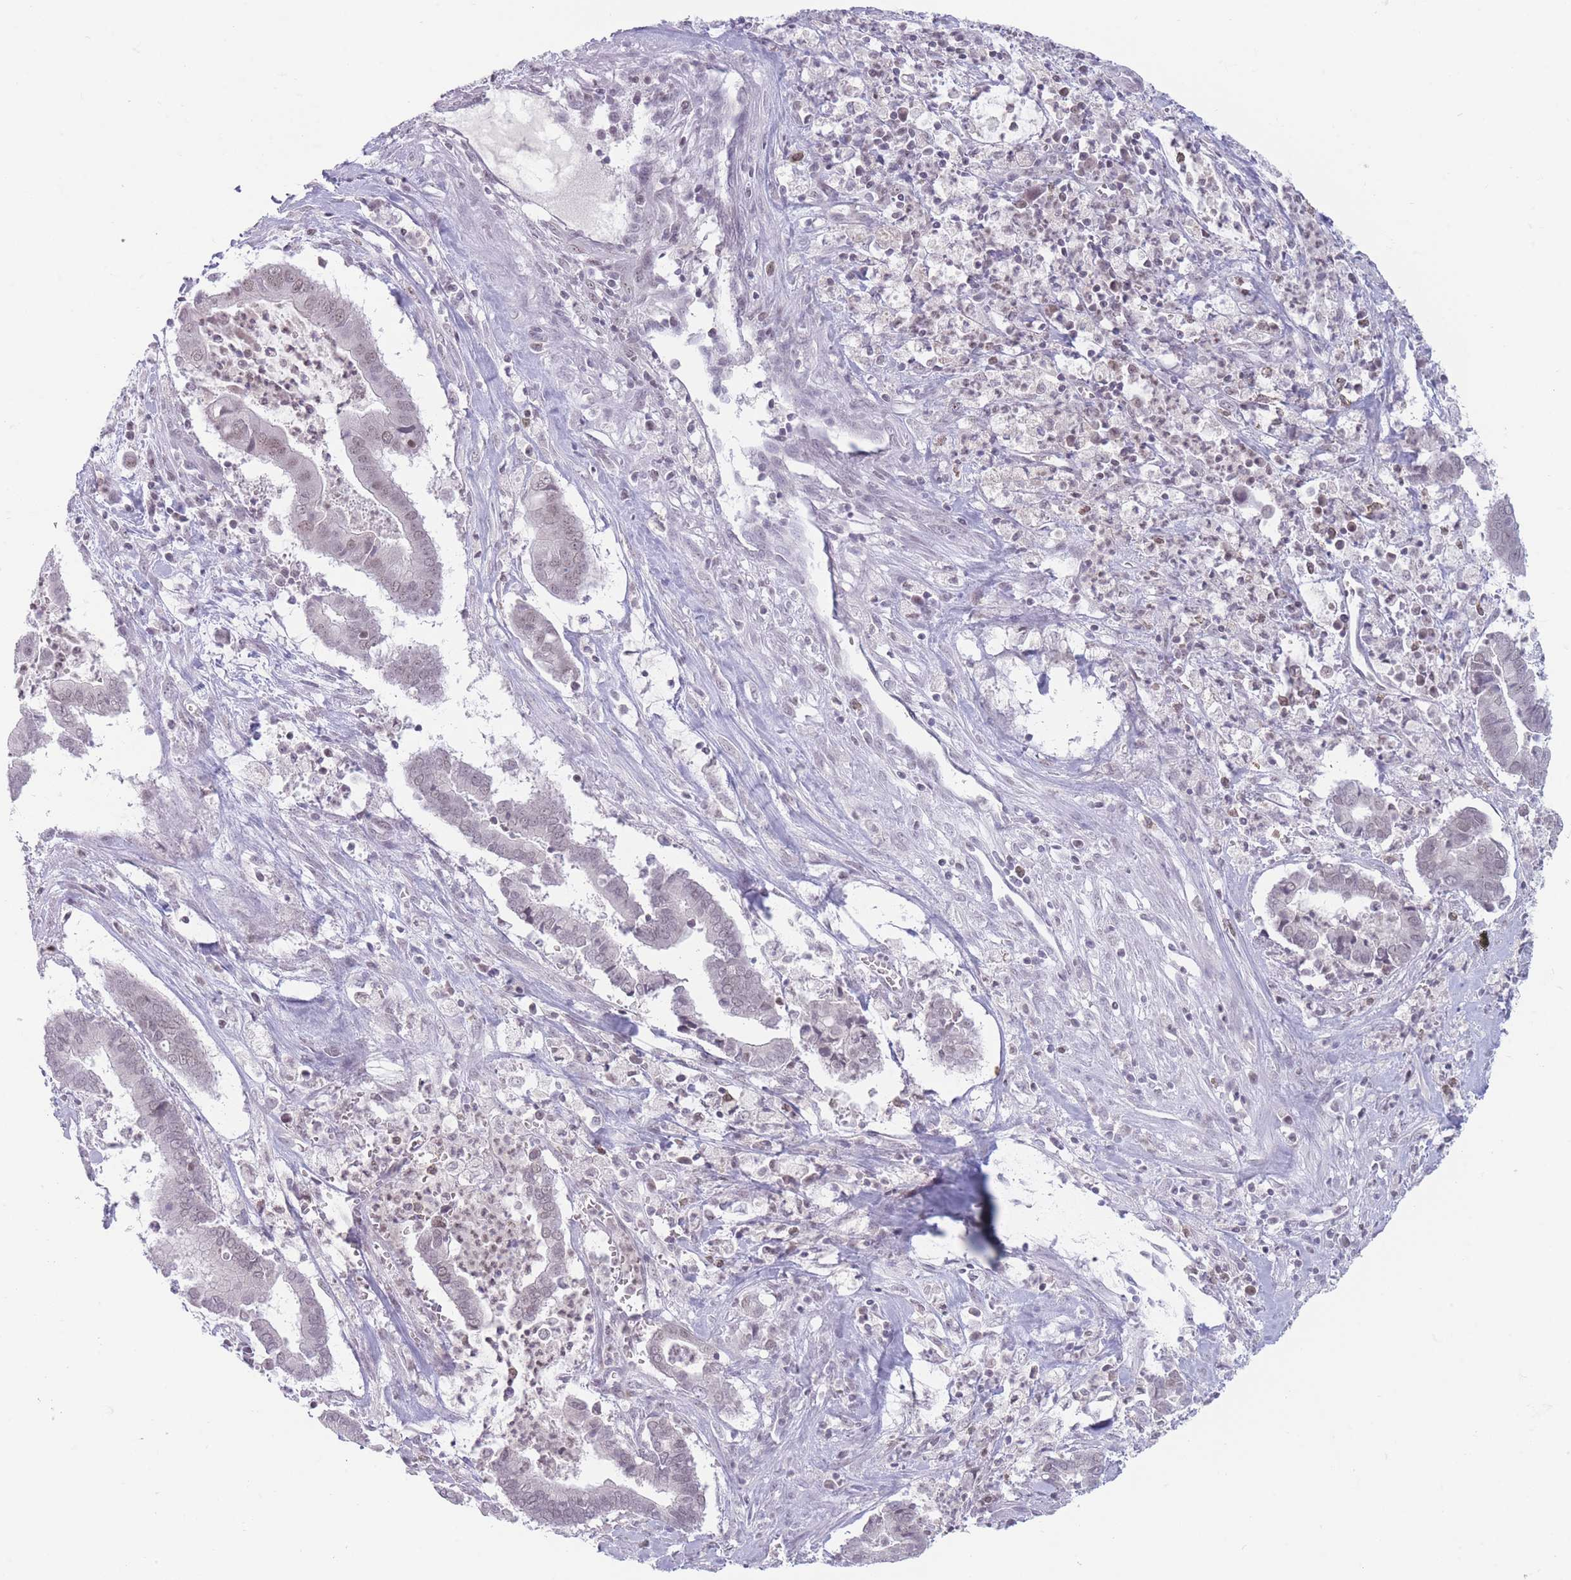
{"staining": {"intensity": "negative", "quantity": "none", "location": "none"}, "tissue": "cervical cancer", "cell_type": "Tumor cells", "image_type": "cancer", "snomed": [{"axis": "morphology", "description": "Adenocarcinoma, NOS"}, {"axis": "topography", "description": "Cervix"}], "caption": "An IHC image of cervical adenocarcinoma is shown. There is no staining in tumor cells of cervical adenocarcinoma. (Stains: DAB immunohistochemistry with hematoxylin counter stain, Microscopy: brightfield microscopy at high magnification).", "gene": "ARID3B", "patient": {"sex": "female", "age": 44}}